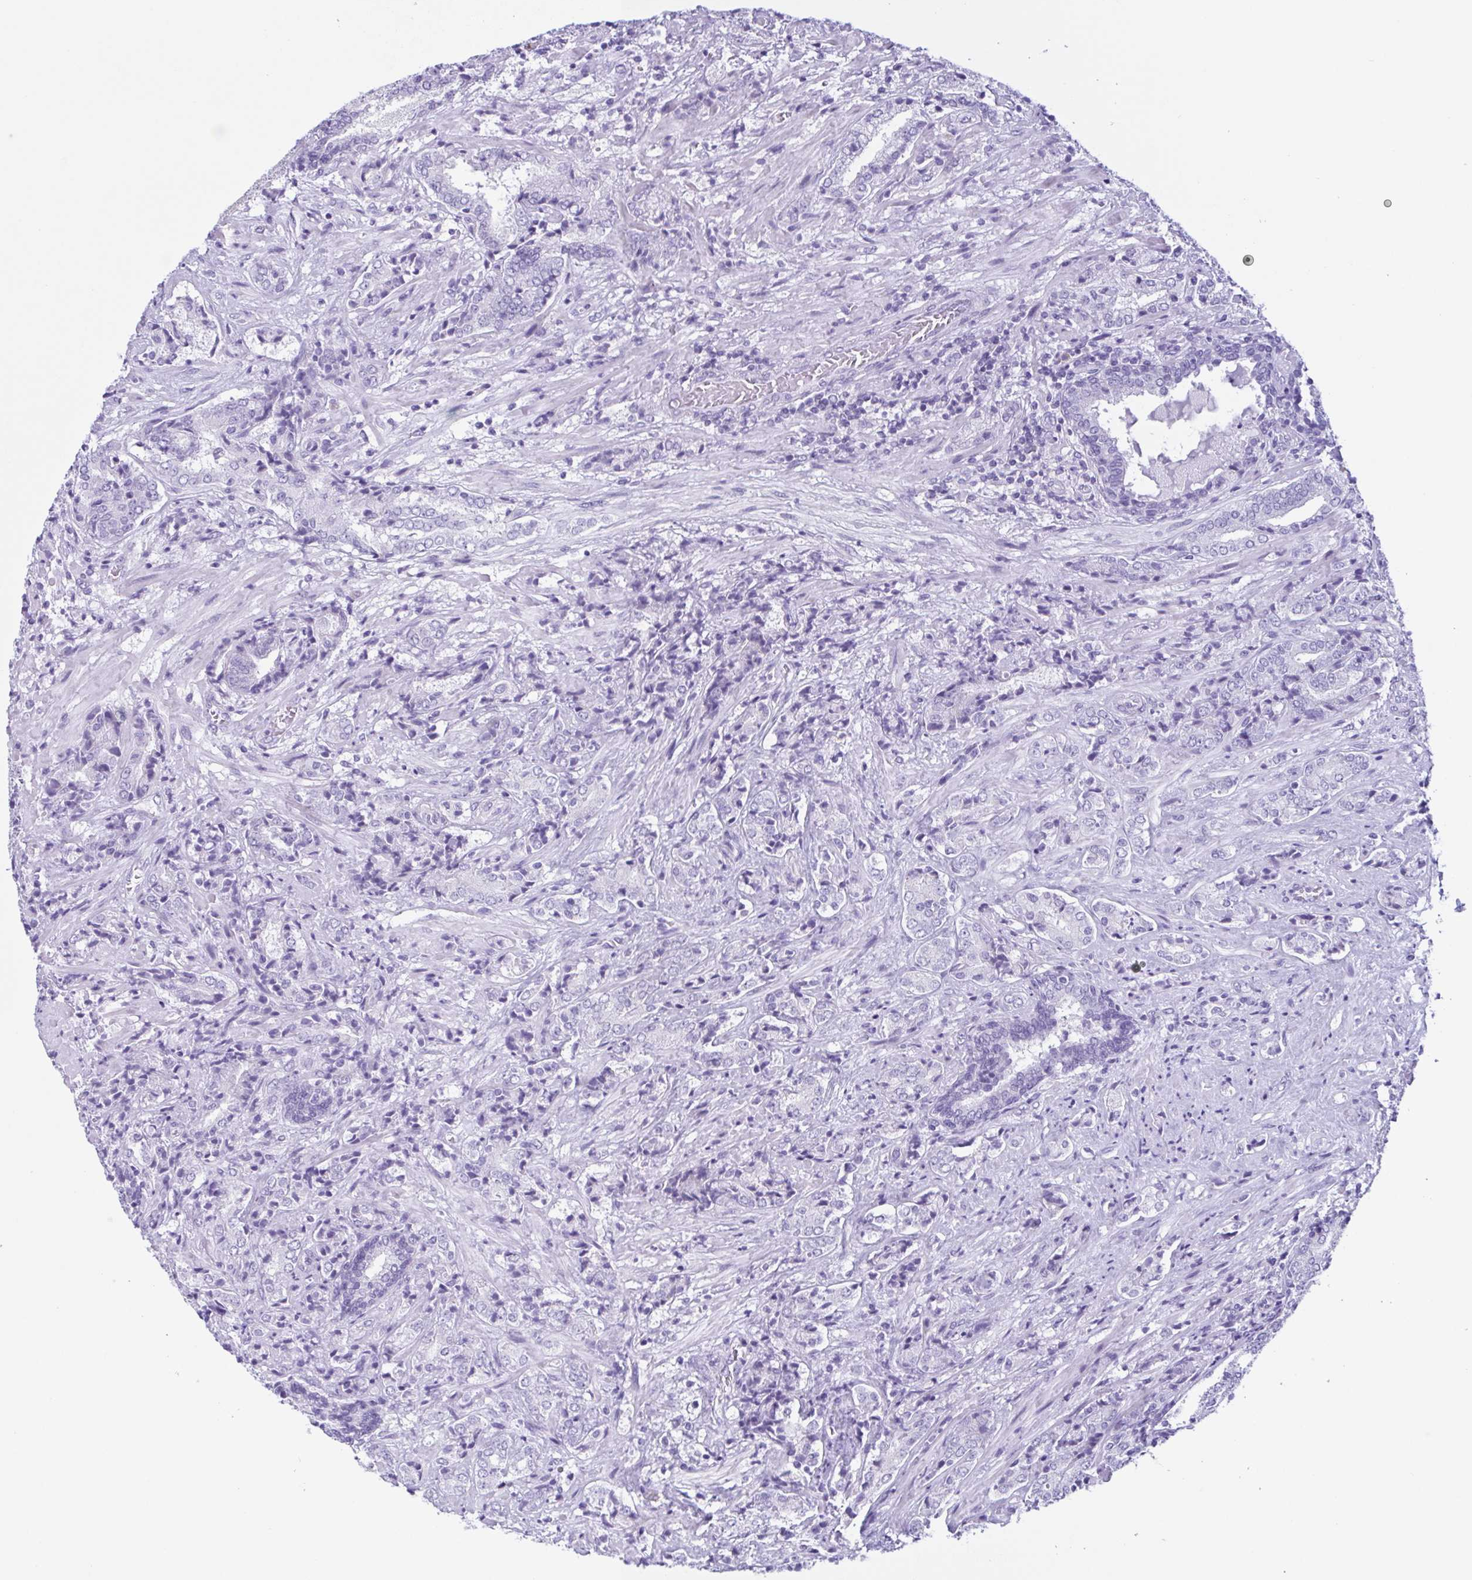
{"staining": {"intensity": "negative", "quantity": "none", "location": "none"}, "tissue": "prostate cancer", "cell_type": "Tumor cells", "image_type": "cancer", "snomed": [{"axis": "morphology", "description": "Adenocarcinoma, High grade"}, {"axis": "topography", "description": "Prostate"}], "caption": "The immunohistochemistry histopathology image has no significant positivity in tumor cells of prostate high-grade adenocarcinoma tissue. Brightfield microscopy of immunohistochemistry (IHC) stained with DAB (3,3'-diaminobenzidine) (brown) and hematoxylin (blue), captured at high magnification.", "gene": "INAFM1", "patient": {"sex": "male", "age": 62}}